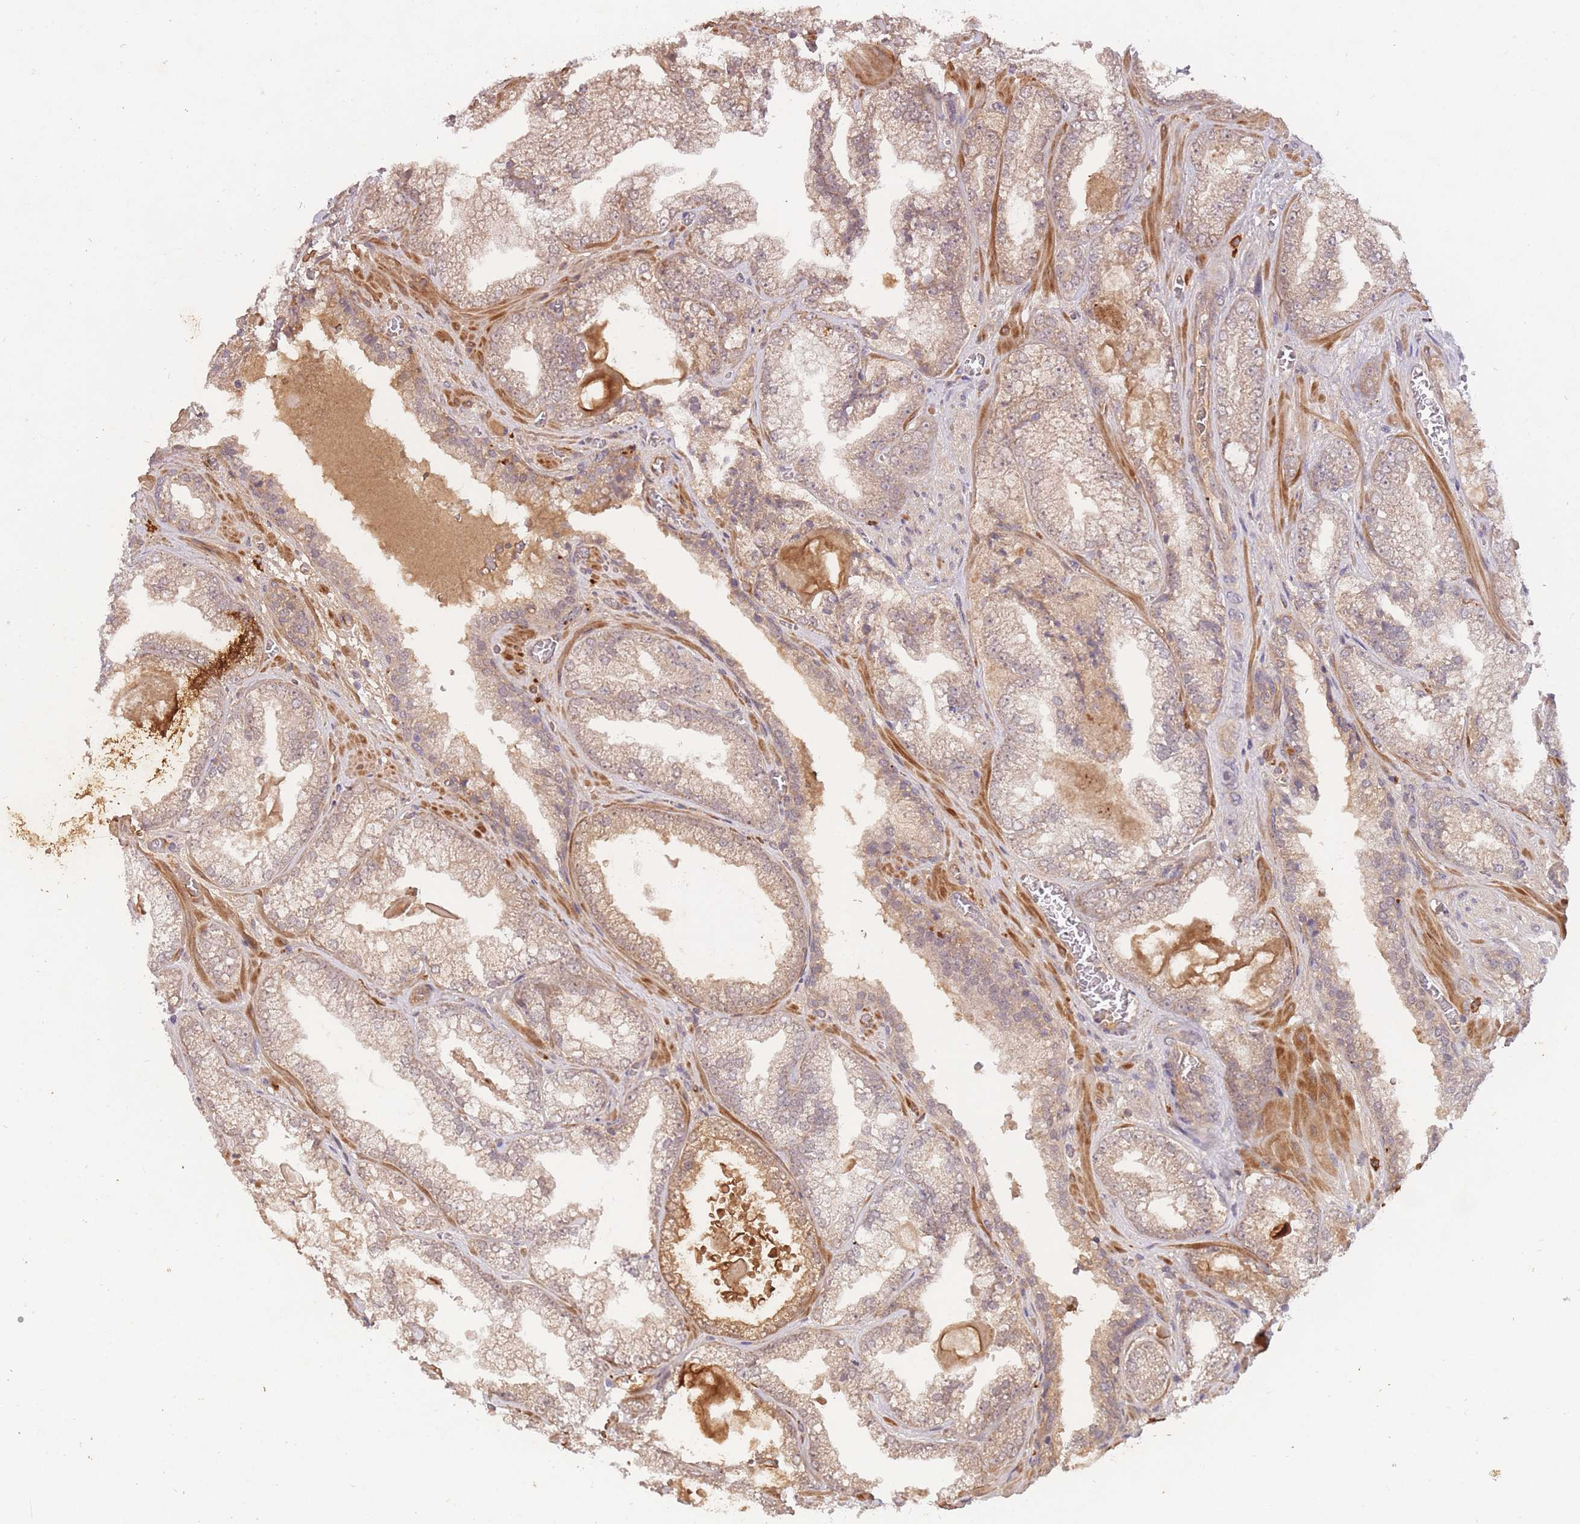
{"staining": {"intensity": "weak", "quantity": "25%-75%", "location": "cytoplasmic/membranous"}, "tissue": "prostate cancer", "cell_type": "Tumor cells", "image_type": "cancer", "snomed": [{"axis": "morphology", "description": "Adenocarcinoma, Low grade"}, {"axis": "topography", "description": "Prostate"}], "caption": "Low-grade adenocarcinoma (prostate) tissue displays weak cytoplasmic/membranous expression in approximately 25%-75% of tumor cells", "gene": "SMC6", "patient": {"sex": "male", "age": 57}}